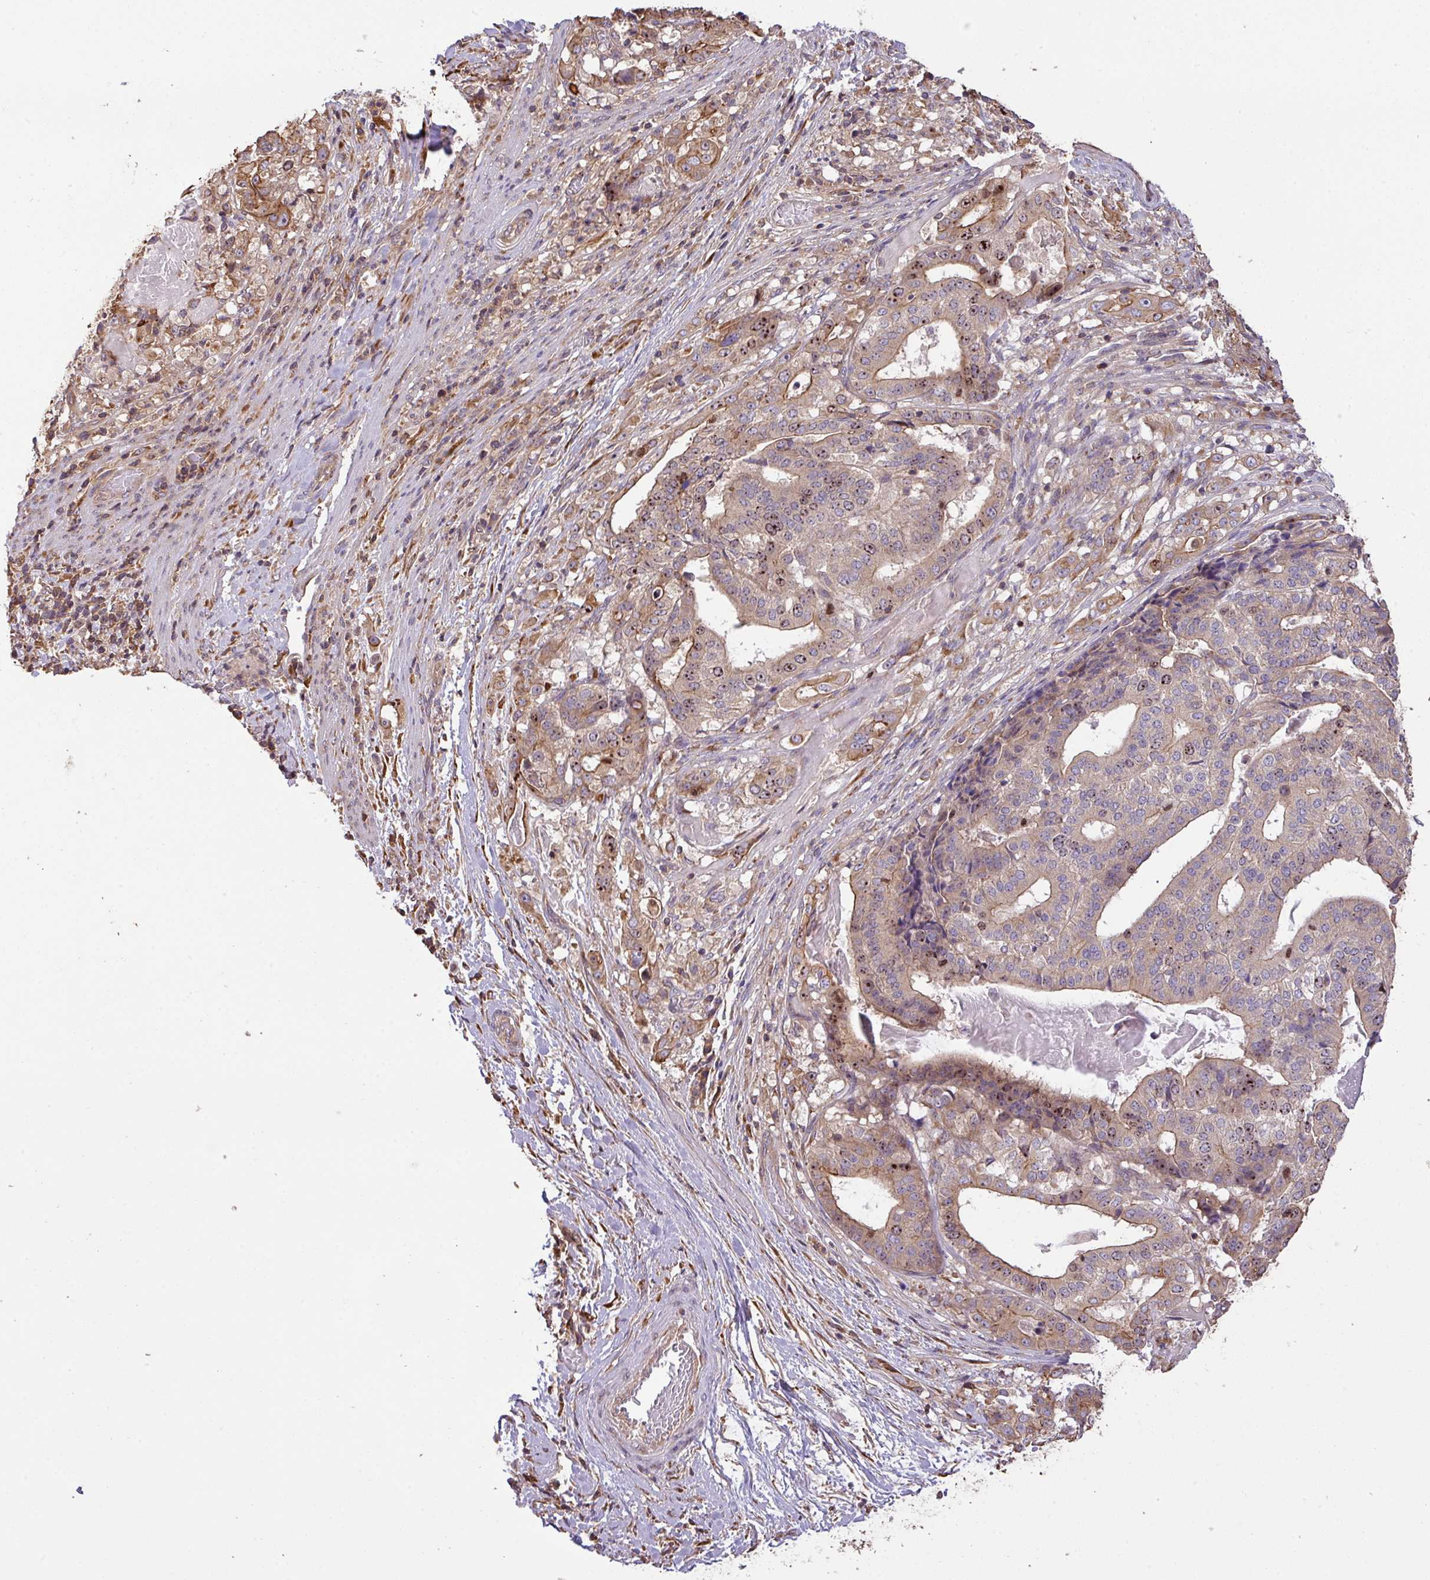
{"staining": {"intensity": "moderate", "quantity": ">75%", "location": "cytoplasmic/membranous,nuclear"}, "tissue": "stomach cancer", "cell_type": "Tumor cells", "image_type": "cancer", "snomed": [{"axis": "morphology", "description": "Adenocarcinoma, NOS"}, {"axis": "topography", "description": "Stomach"}], "caption": "Immunohistochemical staining of stomach cancer demonstrates medium levels of moderate cytoplasmic/membranous and nuclear expression in about >75% of tumor cells. (DAB (3,3'-diaminobenzidine) IHC, brown staining for protein, blue staining for nuclei).", "gene": "VENTX", "patient": {"sex": "male", "age": 48}}